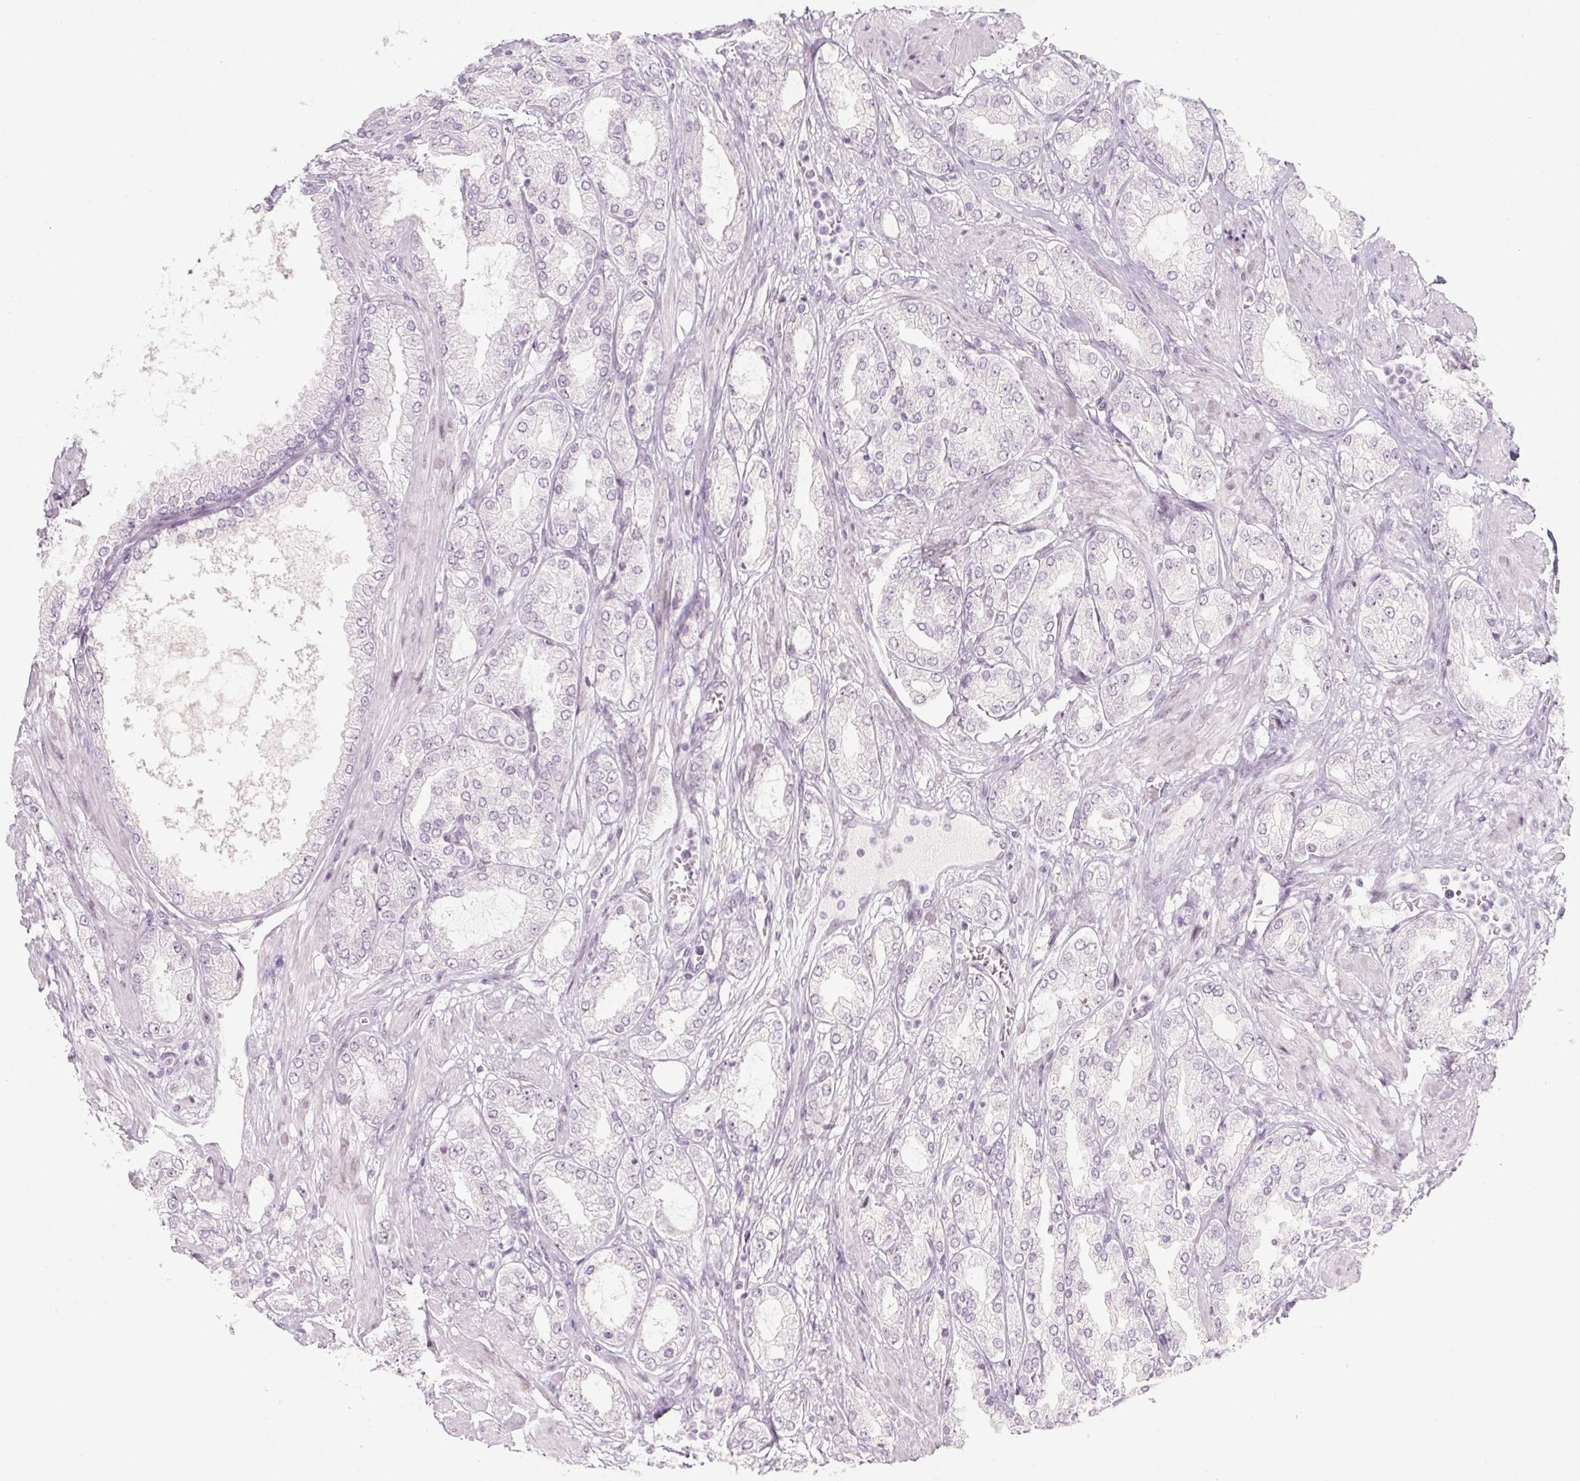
{"staining": {"intensity": "negative", "quantity": "none", "location": "none"}, "tissue": "prostate cancer", "cell_type": "Tumor cells", "image_type": "cancer", "snomed": [{"axis": "morphology", "description": "Adenocarcinoma, High grade"}, {"axis": "topography", "description": "Prostate"}], "caption": "Tumor cells are negative for protein expression in human prostate cancer (high-grade adenocarcinoma). (Stains: DAB (3,3'-diaminobenzidine) immunohistochemistry (IHC) with hematoxylin counter stain, Microscopy: brightfield microscopy at high magnification).", "gene": "KCNQ2", "patient": {"sex": "male", "age": 68}}